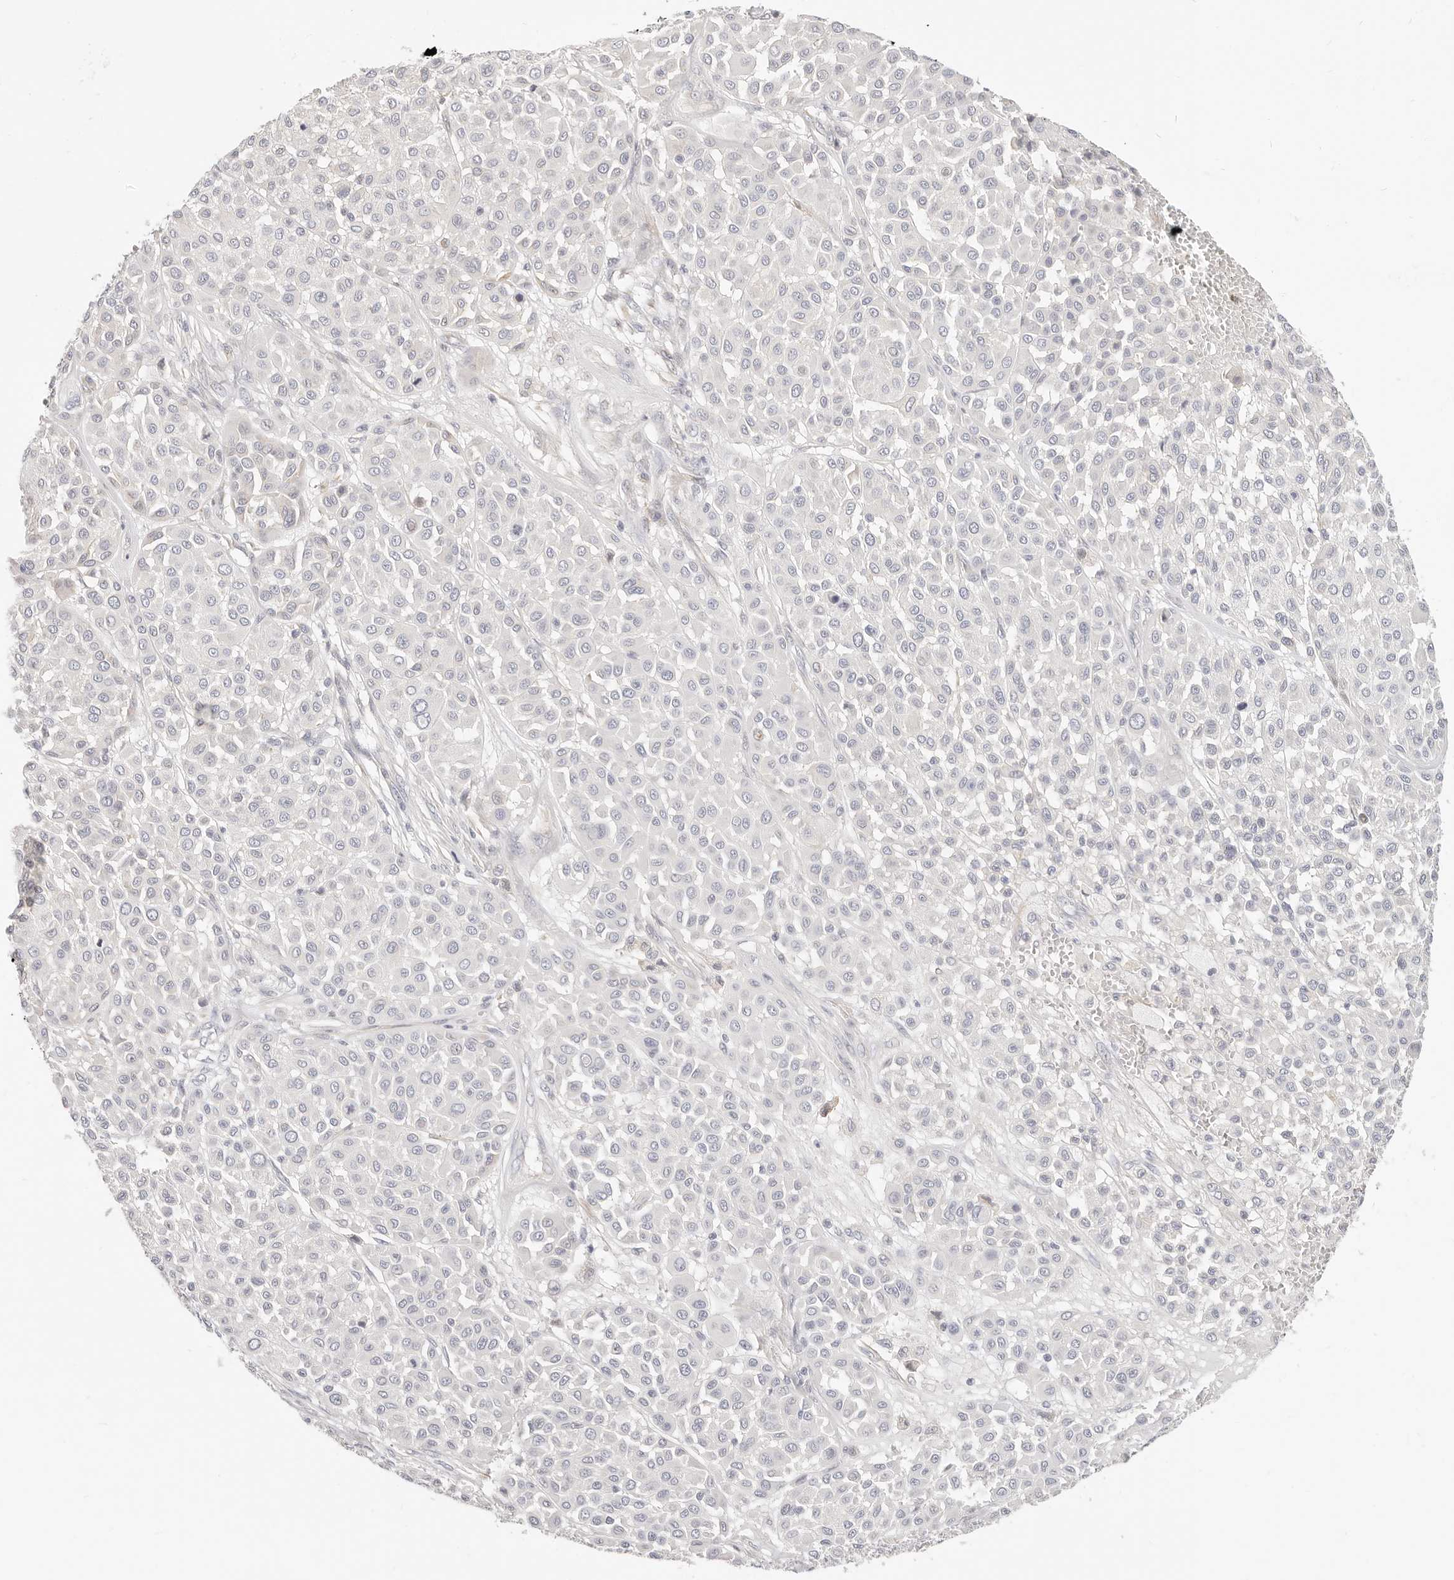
{"staining": {"intensity": "weak", "quantity": "<25%", "location": "cytoplasmic/membranous"}, "tissue": "melanoma", "cell_type": "Tumor cells", "image_type": "cancer", "snomed": [{"axis": "morphology", "description": "Malignant melanoma, Metastatic site"}, {"axis": "topography", "description": "Soft tissue"}], "caption": "IHC image of human melanoma stained for a protein (brown), which displays no expression in tumor cells.", "gene": "DTNBP1", "patient": {"sex": "male", "age": 41}}